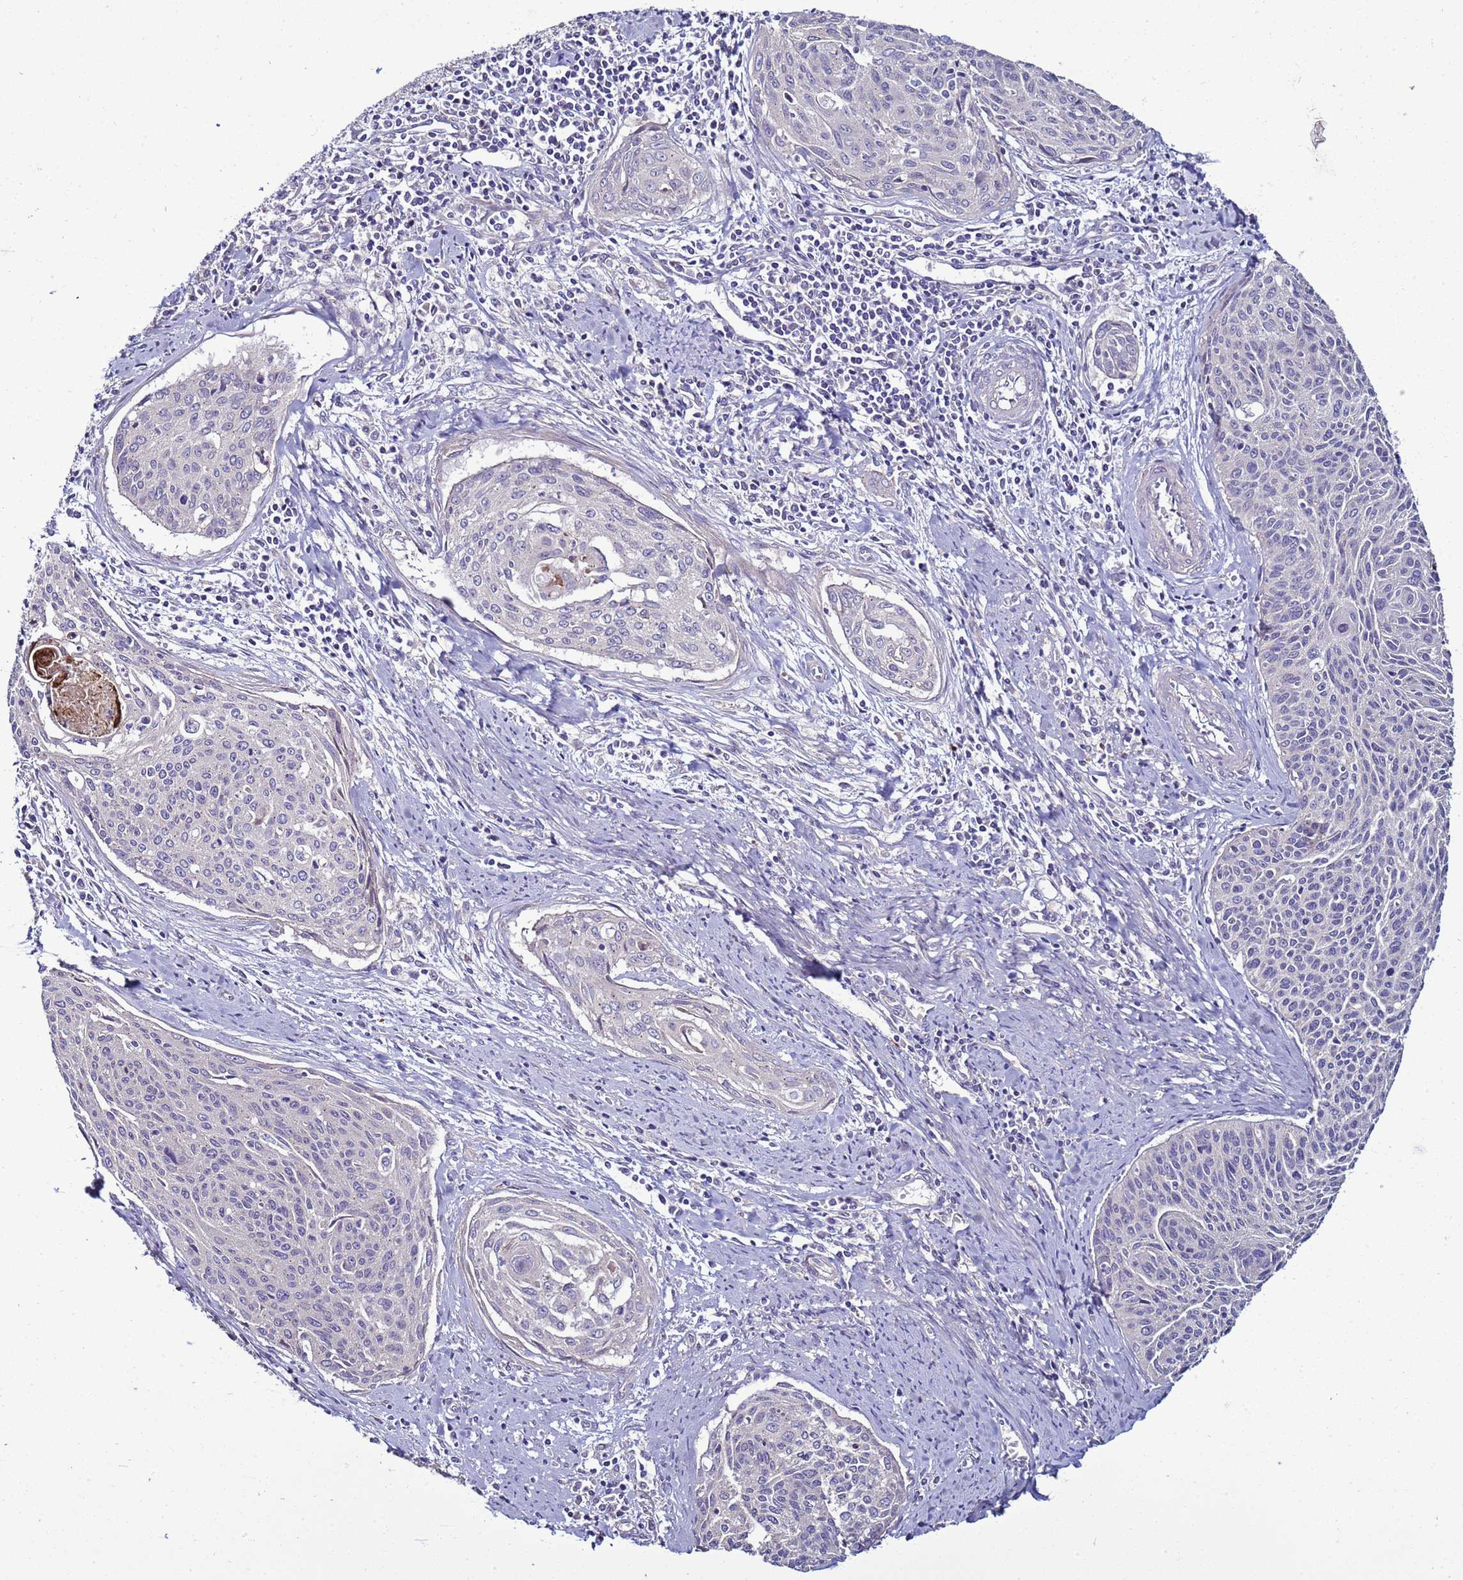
{"staining": {"intensity": "negative", "quantity": "none", "location": "none"}, "tissue": "cervical cancer", "cell_type": "Tumor cells", "image_type": "cancer", "snomed": [{"axis": "morphology", "description": "Squamous cell carcinoma, NOS"}, {"axis": "topography", "description": "Cervix"}], "caption": "Cervical squamous cell carcinoma stained for a protein using immunohistochemistry (IHC) demonstrates no expression tumor cells.", "gene": "RABL2B", "patient": {"sex": "female", "age": 55}}